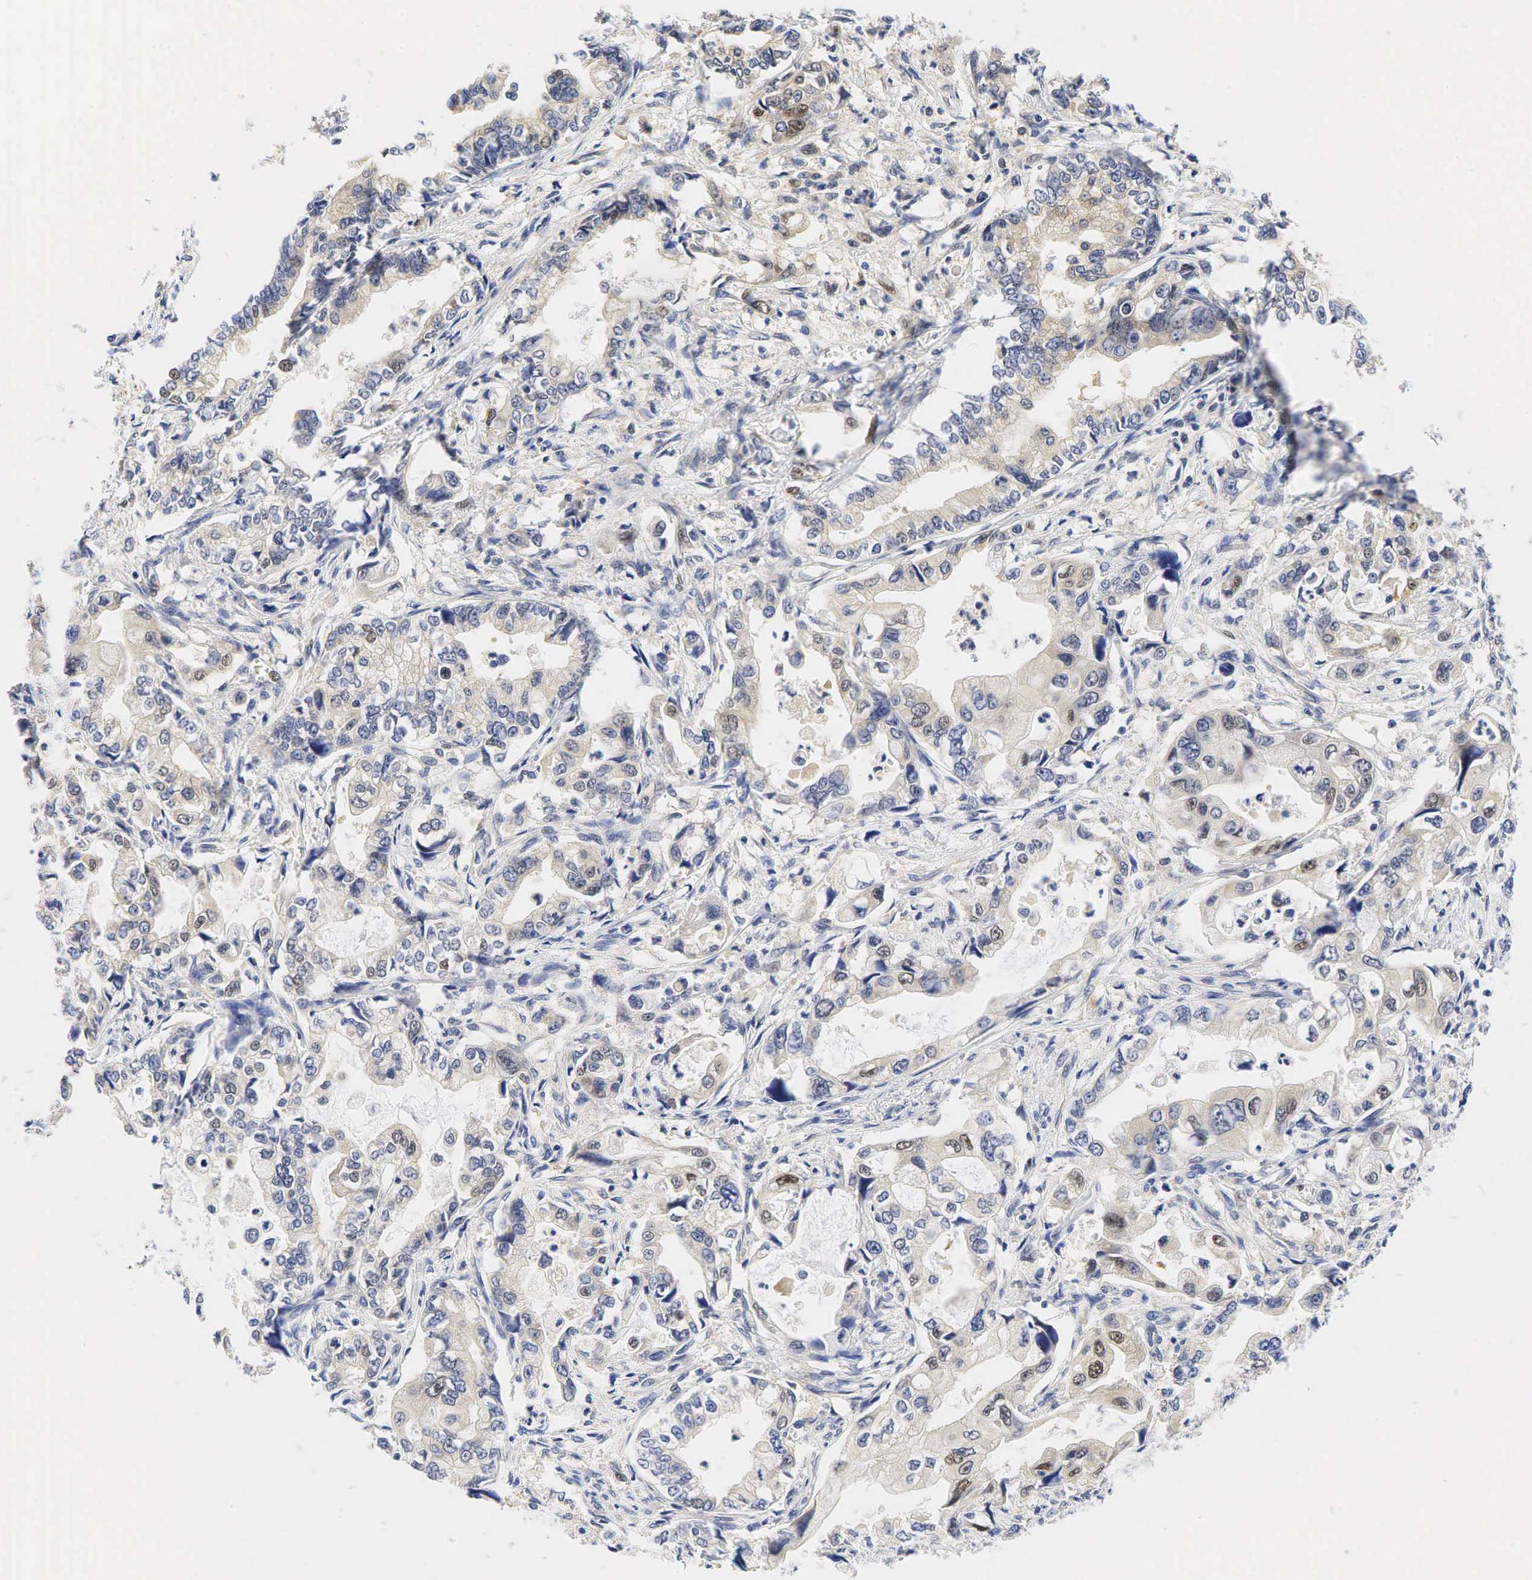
{"staining": {"intensity": "moderate", "quantity": "<25%", "location": "nuclear"}, "tissue": "stomach cancer", "cell_type": "Tumor cells", "image_type": "cancer", "snomed": [{"axis": "morphology", "description": "Adenocarcinoma, NOS"}, {"axis": "topography", "description": "Pancreas"}, {"axis": "topography", "description": "Stomach, upper"}], "caption": "Immunohistochemical staining of stomach cancer (adenocarcinoma) exhibits low levels of moderate nuclear expression in about <25% of tumor cells.", "gene": "CCND1", "patient": {"sex": "male", "age": 77}}